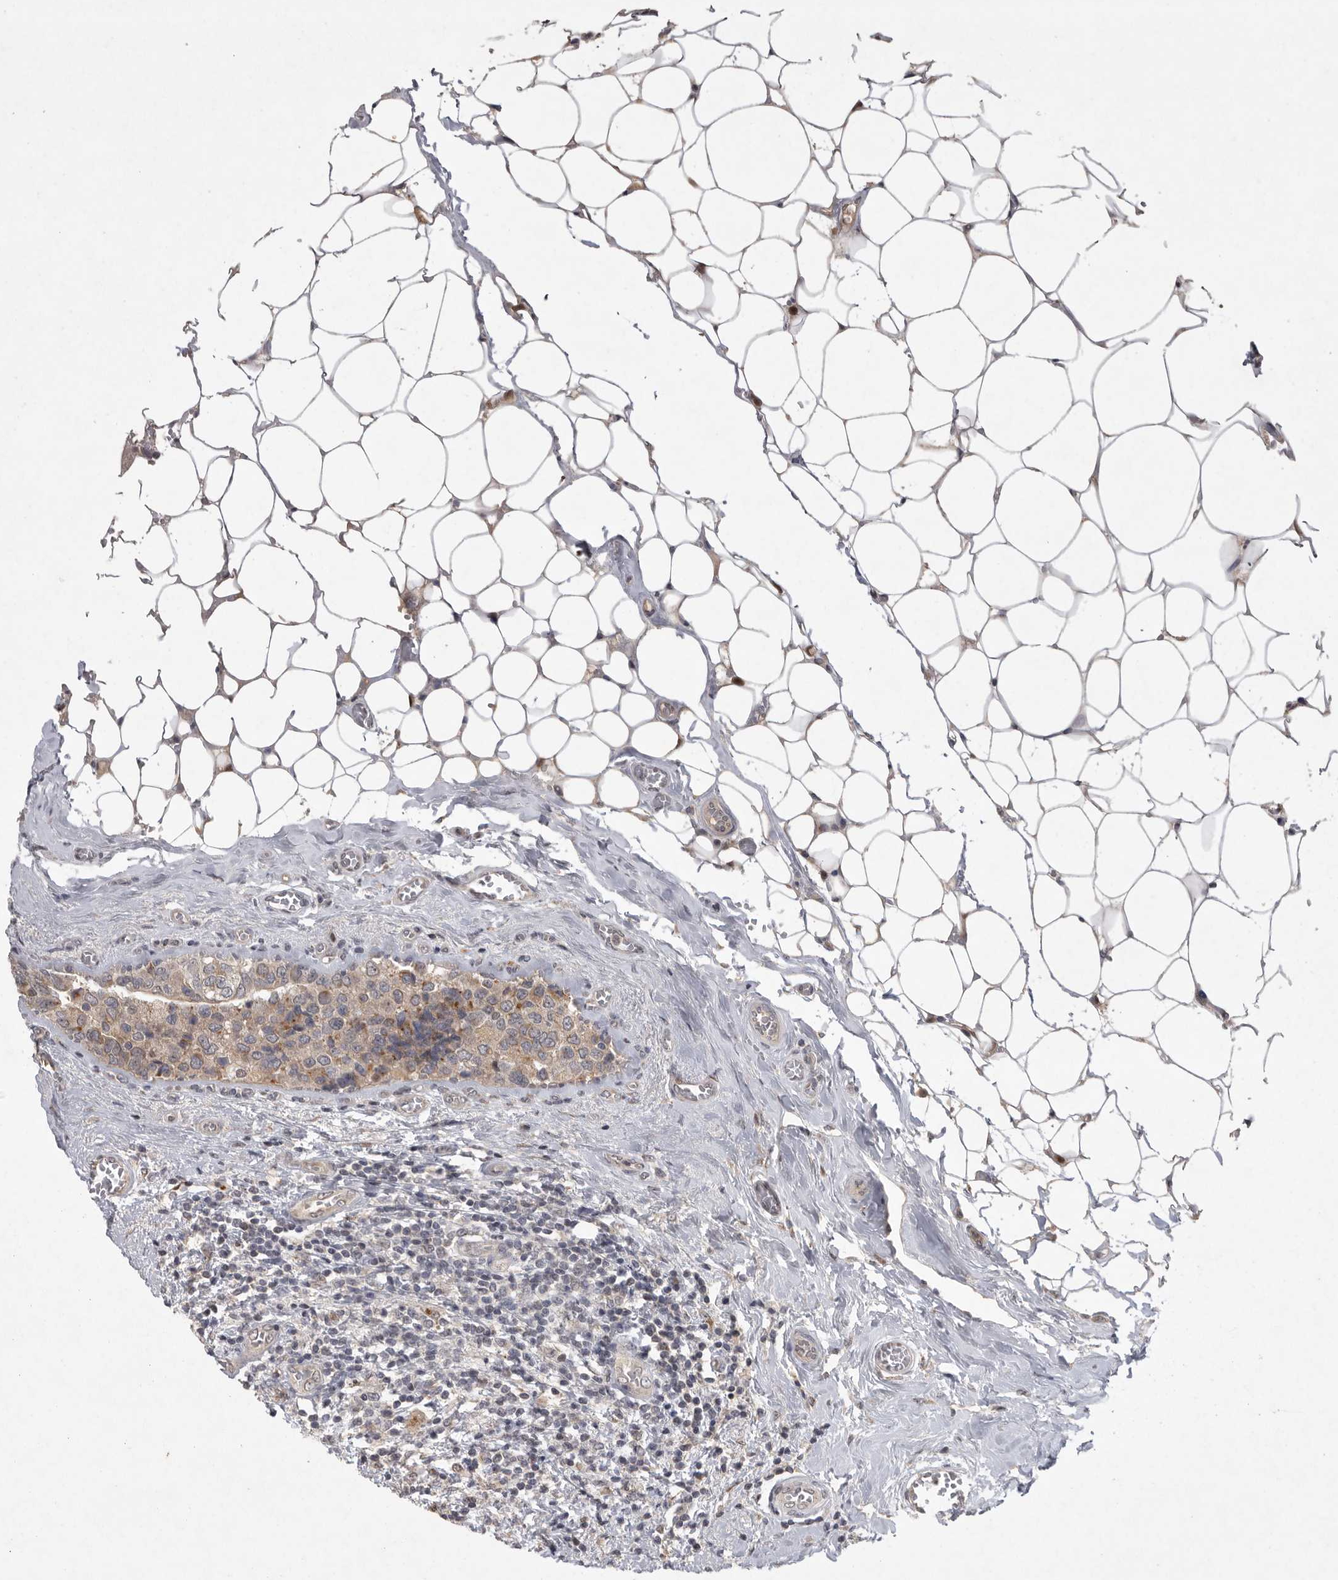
{"staining": {"intensity": "weak", "quantity": ">75%", "location": "cytoplasmic/membranous"}, "tissue": "breast cancer", "cell_type": "Tumor cells", "image_type": "cancer", "snomed": [{"axis": "morphology", "description": "Normal tissue, NOS"}, {"axis": "morphology", "description": "Duct carcinoma"}, {"axis": "topography", "description": "Breast"}], "caption": "Protein analysis of invasive ductal carcinoma (breast) tissue exhibits weak cytoplasmic/membranous positivity in about >75% of tumor cells.", "gene": "MAN2A1", "patient": {"sex": "female", "age": 43}}